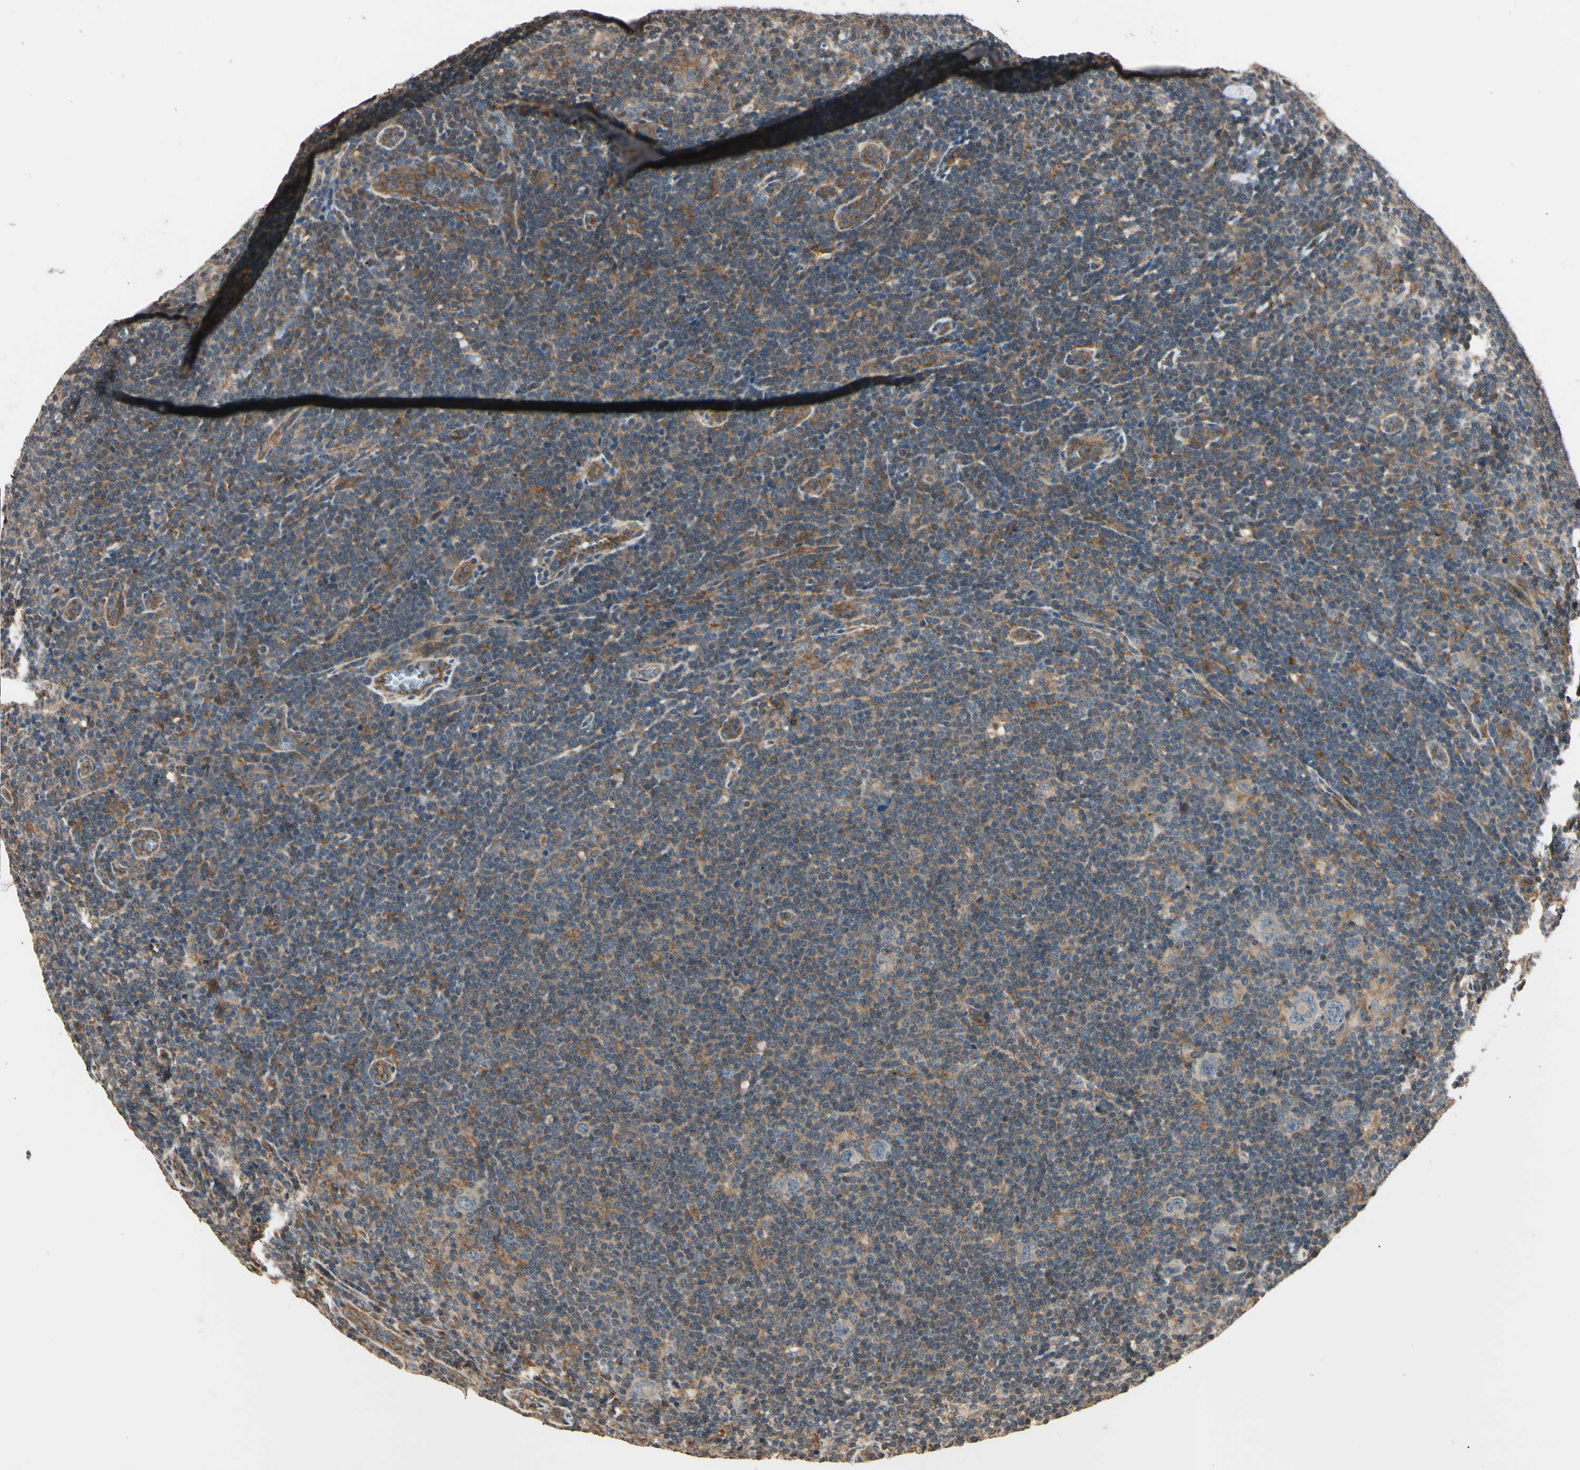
{"staining": {"intensity": "weak", "quantity": "25%-75%", "location": "cytoplasmic/membranous"}, "tissue": "lymphoma", "cell_type": "Tumor cells", "image_type": "cancer", "snomed": [{"axis": "morphology", "description": "Hodgkin's disease, NOS"}, {"axis": "topography", "description": "Lymph node"}], "caption": "High-magnification brightfield microscopy of Hodgkin's disease stained with DAB (brown) and counterstained with hematoxylin (blue). tumor cells exhibit weak cytoplasmic/membranous expression is seen in approximately25%-75% of cells. The staining is performed using DAB brown chromogen to label protein expression. The nuclei are counter-stained blue using hematoxylin.", "gene": "EPN1", "patient": {"sex": "female", "age": 57}}